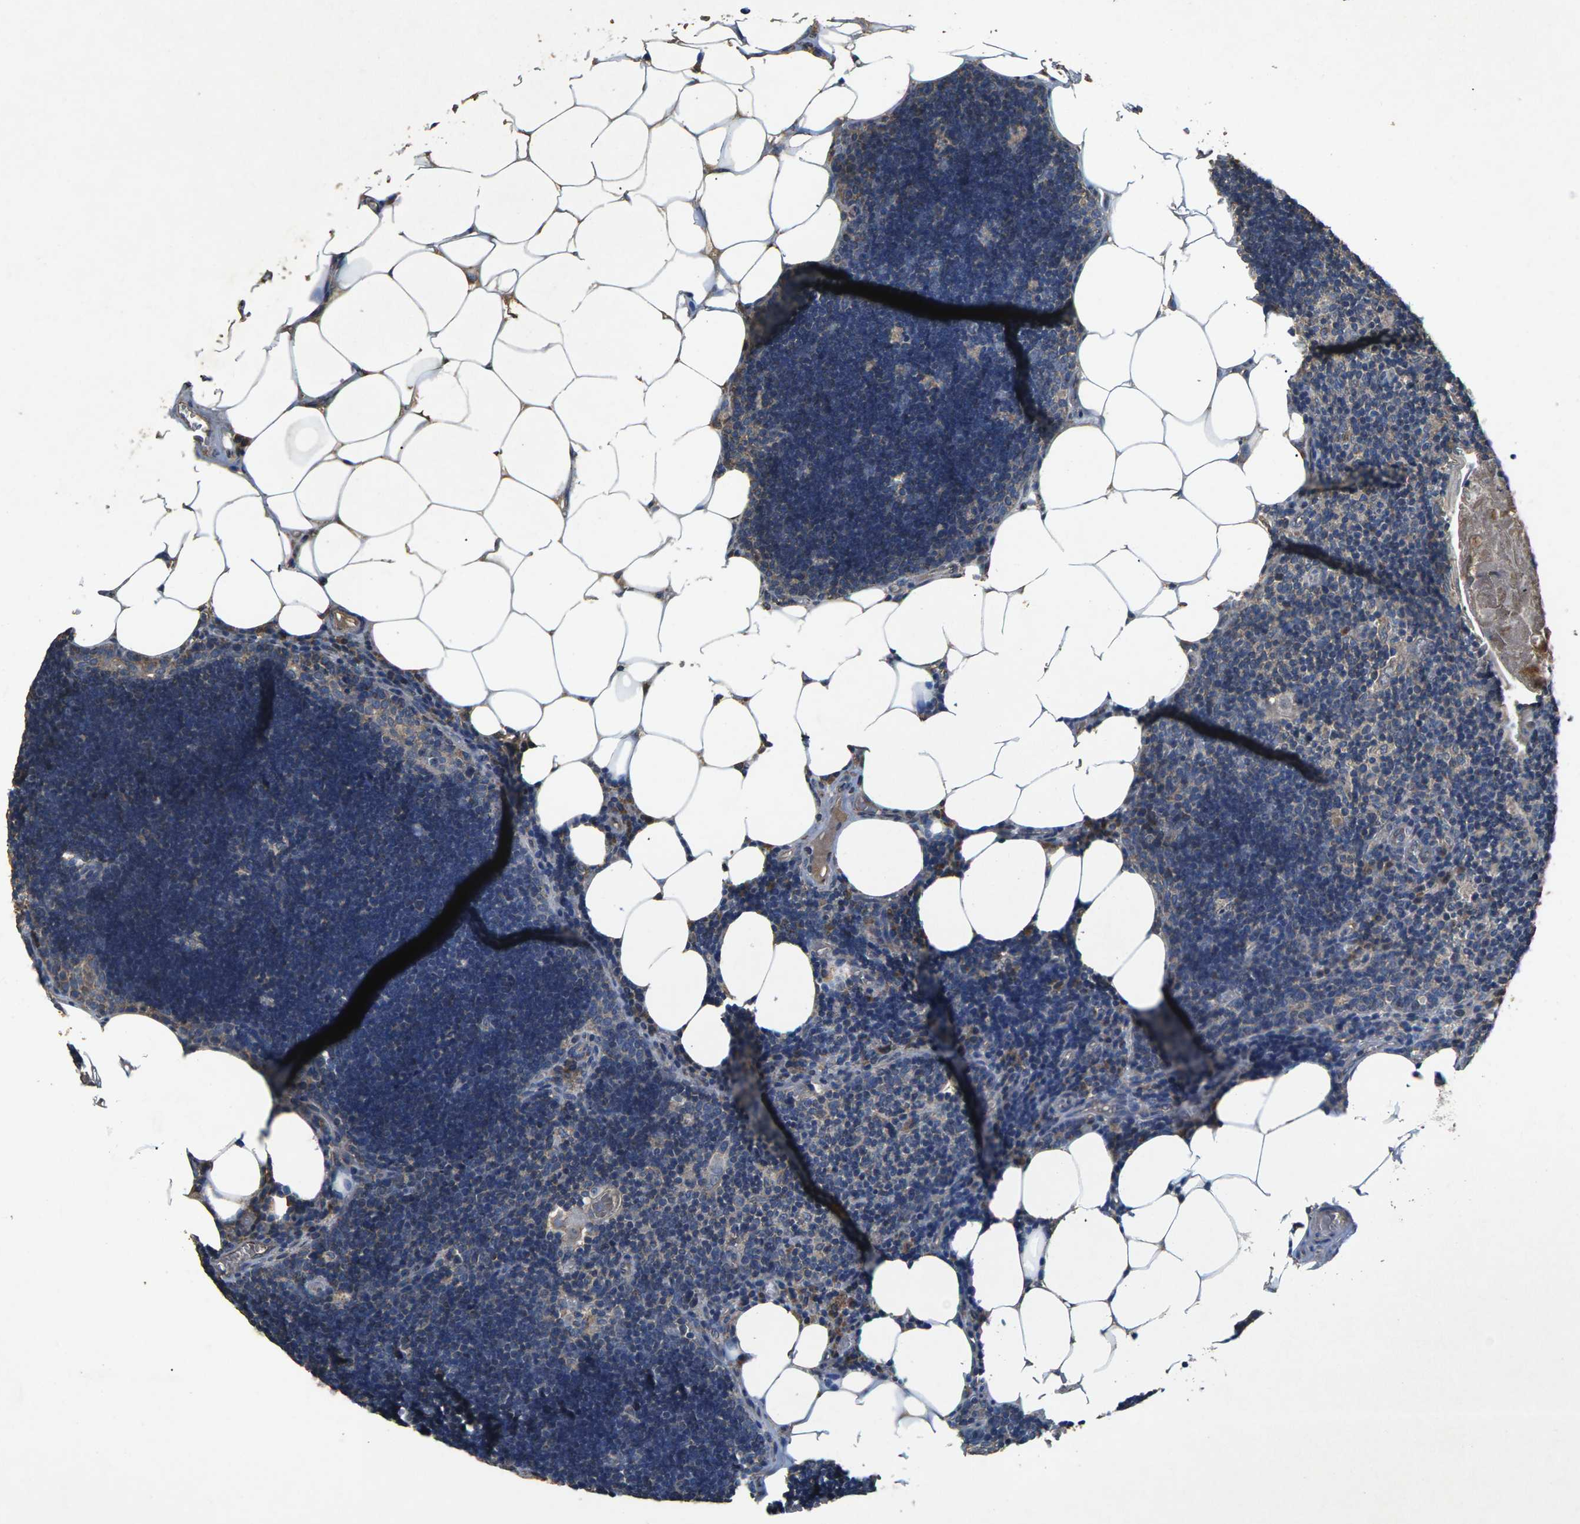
{"staining": {"intensity": "weak", "quantity": "<25%", "location": "cytoplasmic/membranous"}, "tissue": "lymph node", "cell_type": "Germinal center cells", "image_type": "normal", "snomed": [{"axis": "morphology", "description": "Normal tissue, NOS"}, {"axis": "topography", "description": "Lymph node"}], "caption": "High magnification brightfield microscopy of benign lymph node stained with DAB (3,3'-diaminobenzidine) (brown) and counterstained with hematoxylin (blue): germinal center cells show no significant expression. (DAB immunohistochemistry, high magnification).", "gene": "B4GAT1", "patient": {"sex": "male", "age": 33}}